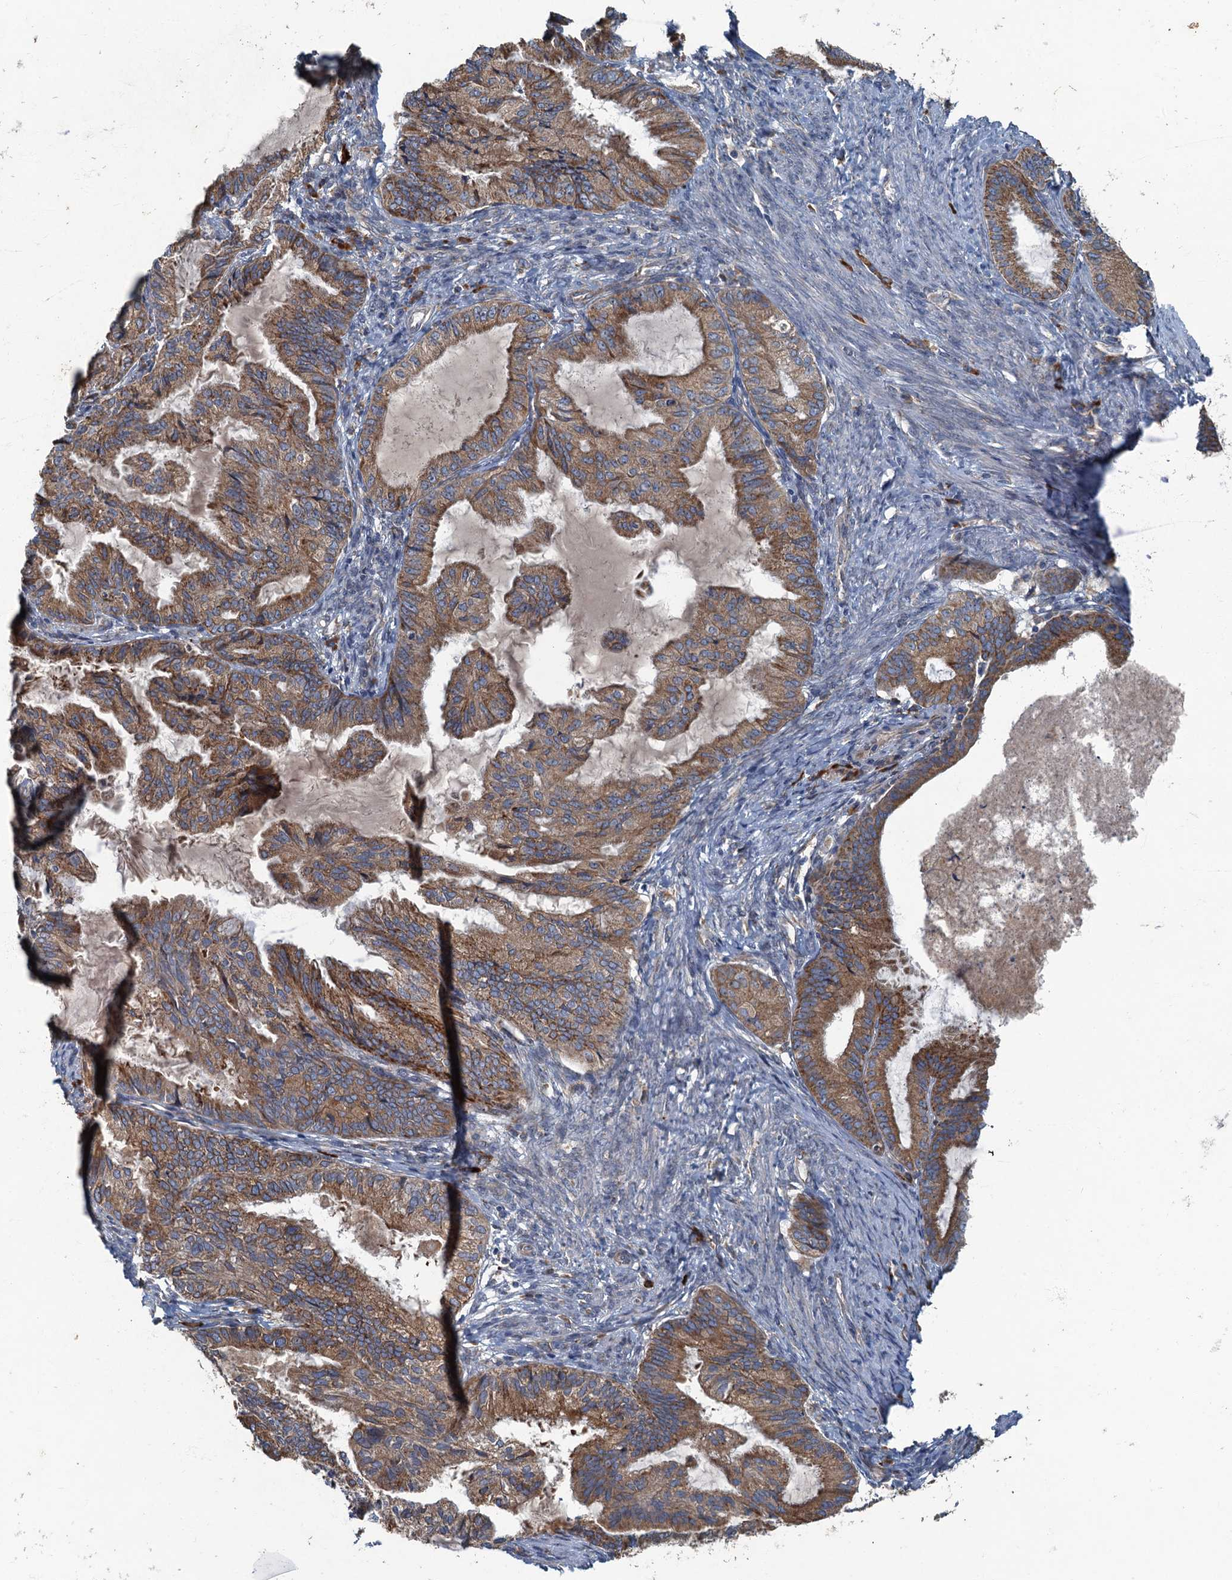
{"staining": {"intensity": "moderate", "quantity": ">75%", "location": "cytoplasmic/membranous"}, "tissue": "endometrial cancer", "cell_type": "Tumor cells", "image_type": "cancer", "snomed": [{"axis": "morphology", "description": "Adenocarcinoma, NOS"}, {"axis": "topography", "description": "Endometrium"}], "caption": "Endometrial adenocarcinoma tissue exhibits moderate cytoplasmic/membranous expression in approximately >75% of tumor cells, visualized by immunohistochemistry.", "gene": "SPDYC", "patient": {"sex": "female", "age": 86}}